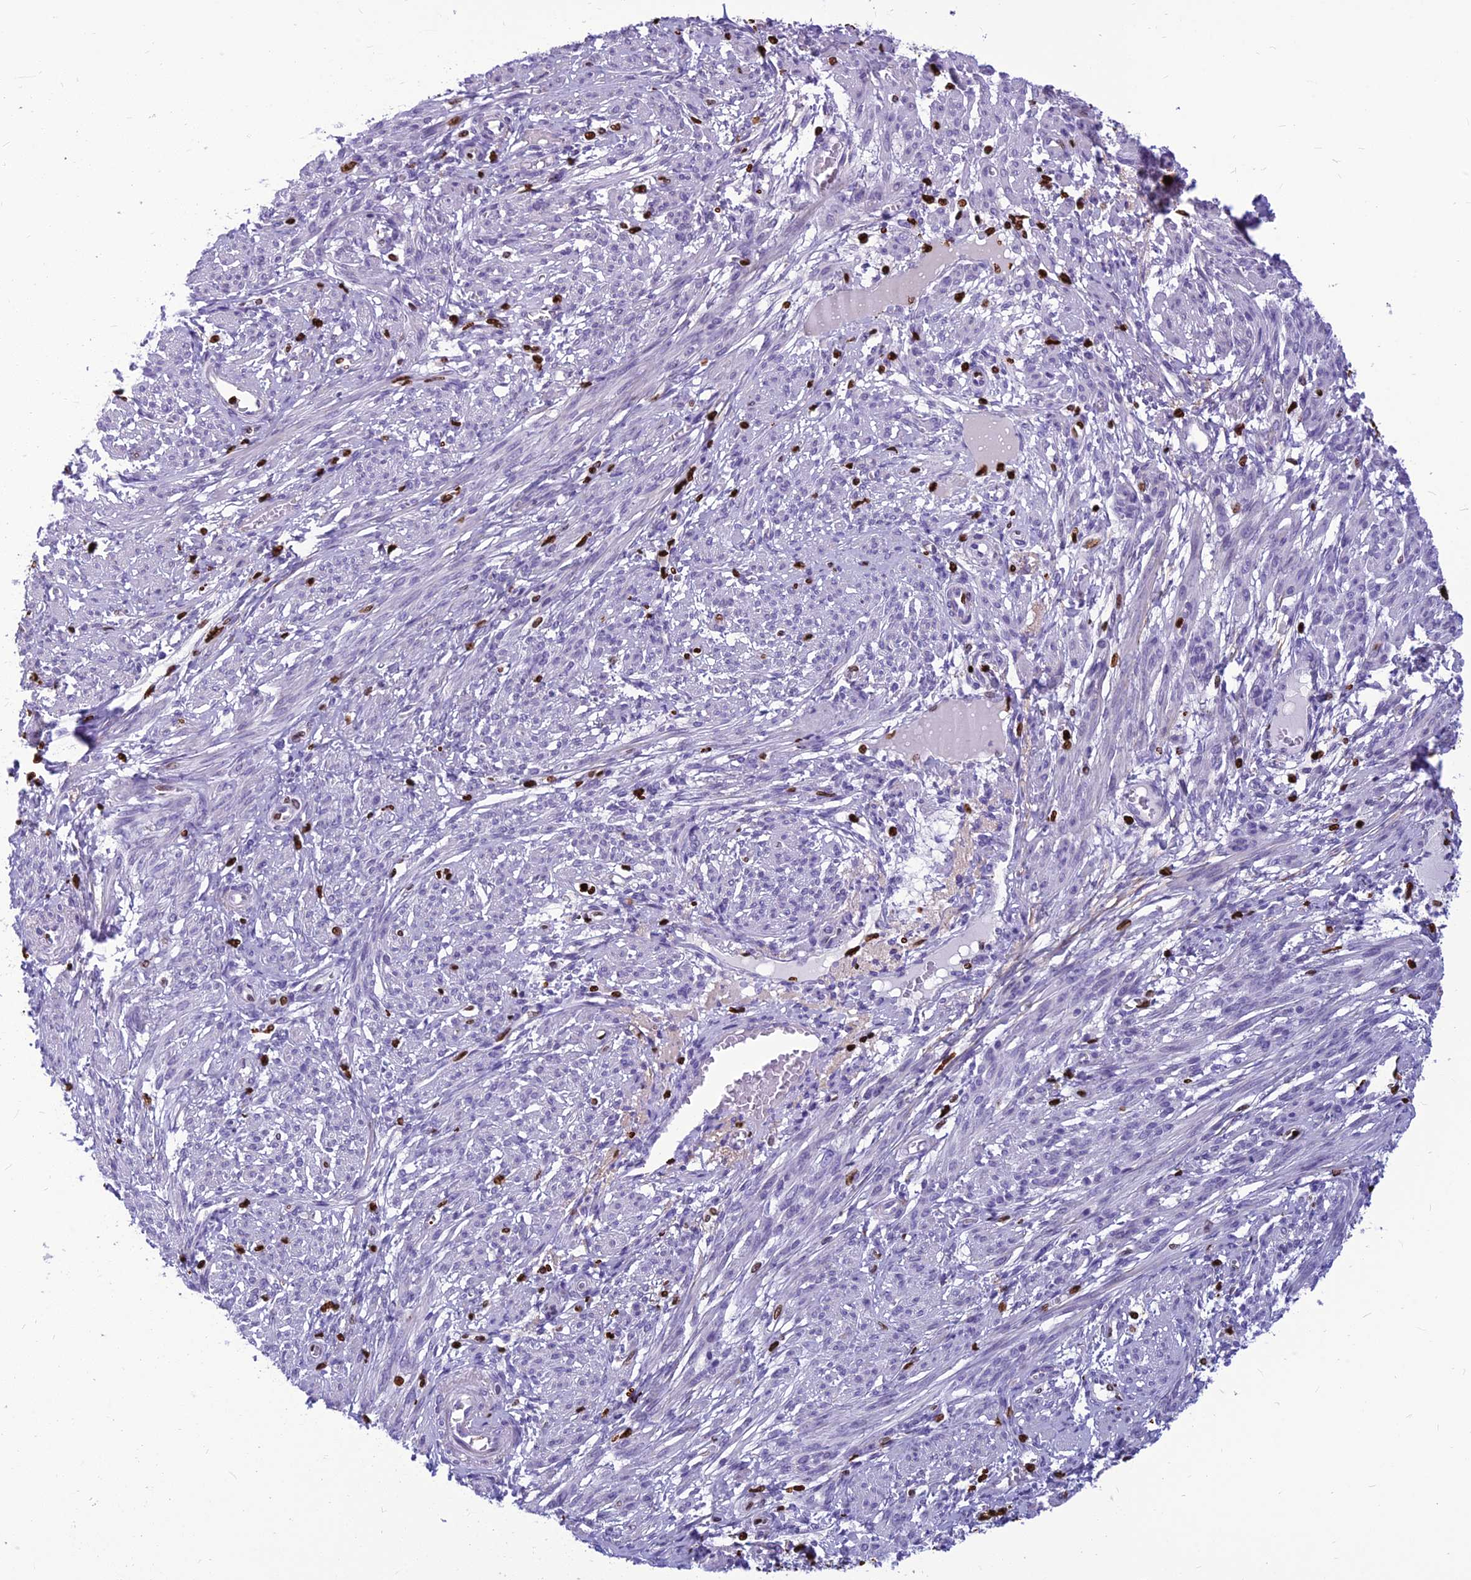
{"staining": {"intensity": "negative", "quantity": "none", "location": "none"}, "tissue": "smooth muscle", "cell_type": "Smooth muscle cells", "image_type": "normal", "snomed": [{"axis": "morphology", "description": "Normal tissue, NOS"}, {"axis": "topography", "description": "Smooth muscle"}], "caption": "A photomicrograph of human smooth muscle is negative for staining in smooth muscle cells. (IHC, brightfield microscopy, high magnification).", "gene": "AKAP17A", "patient": {"sex": "female", "age": 39}}